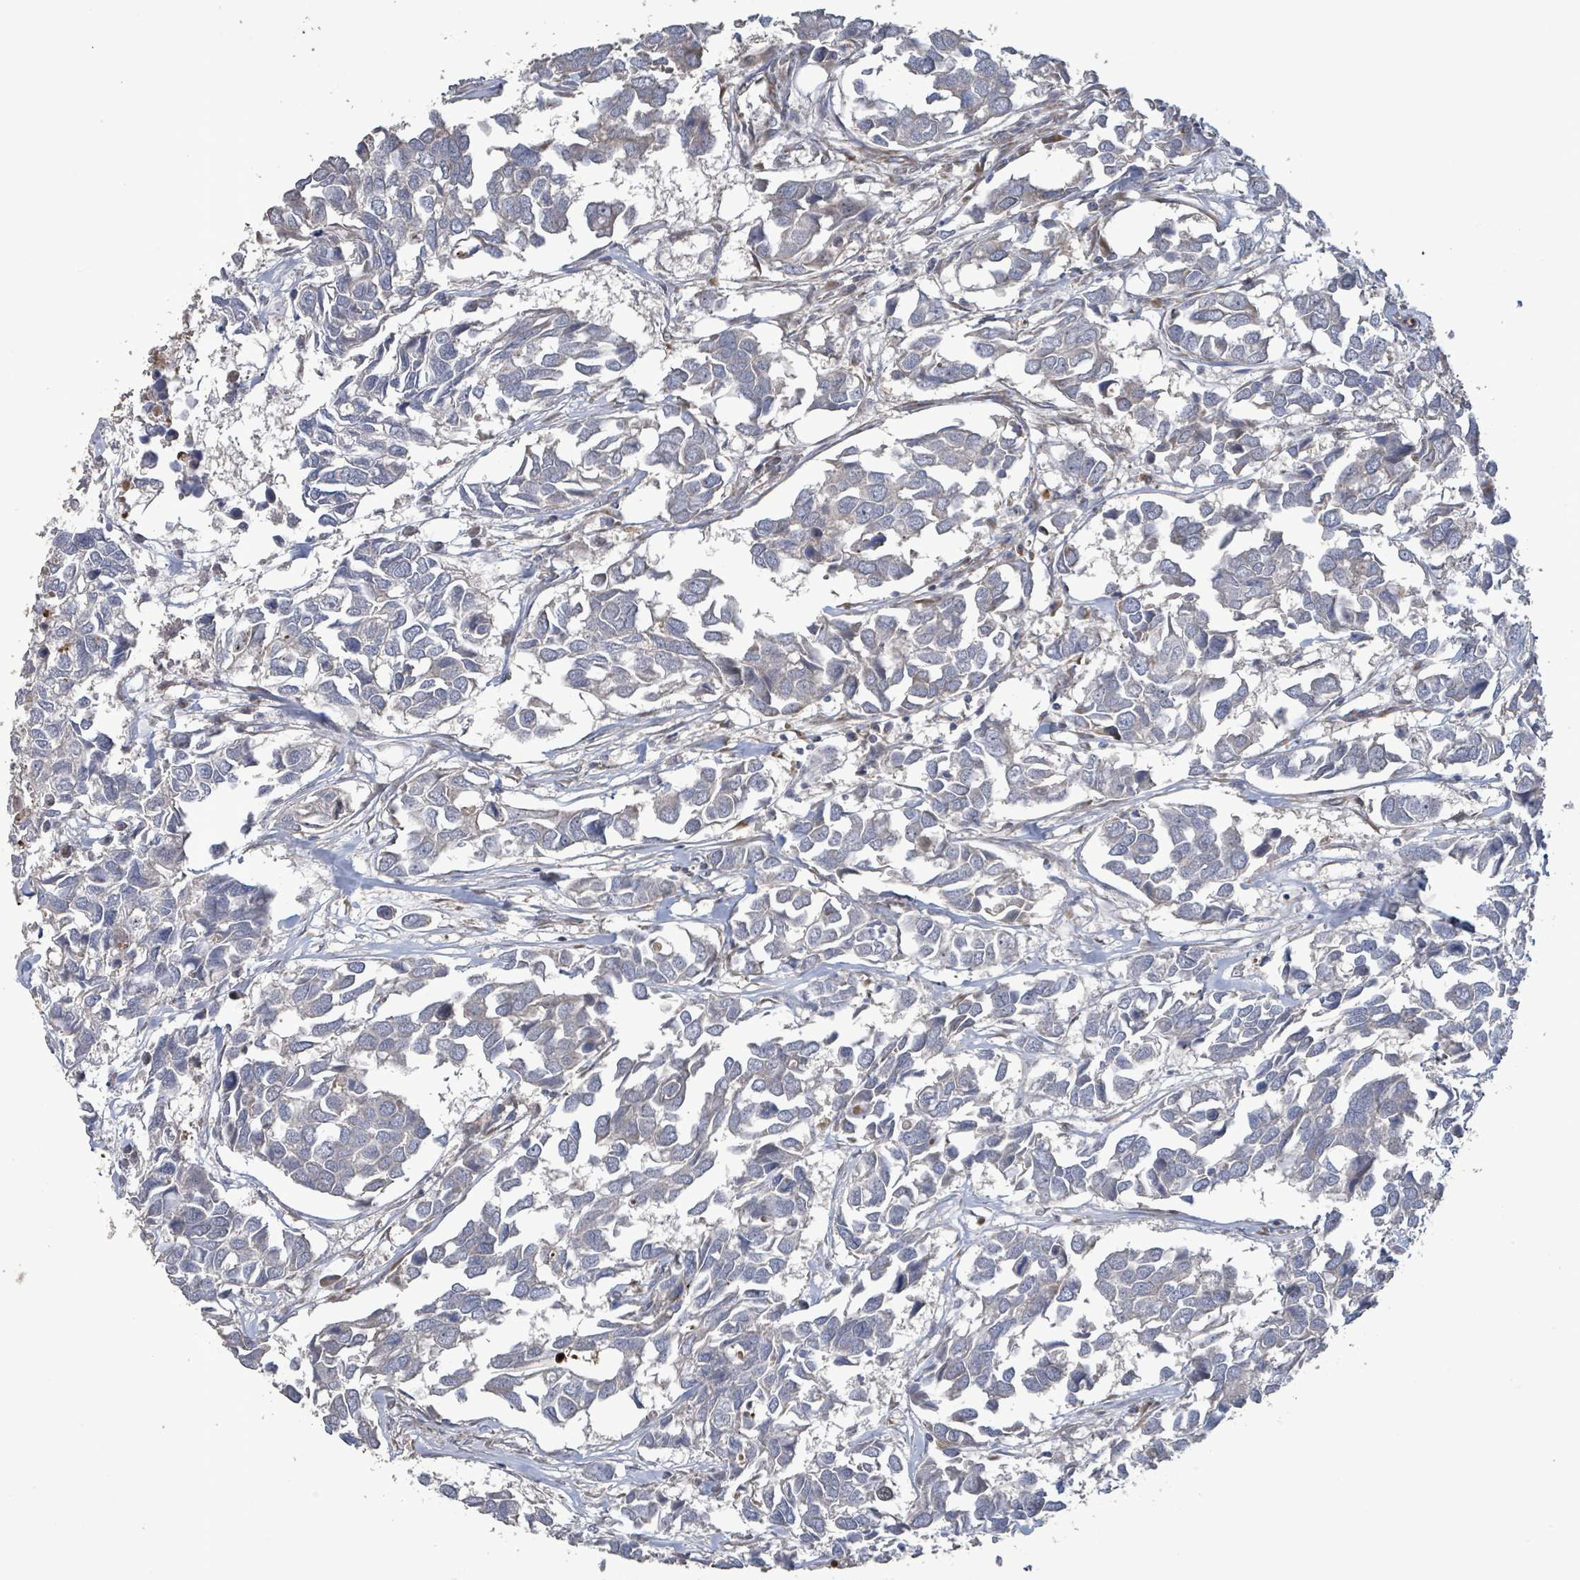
{"staining": {"intensity": "negative", "quantity": "none", "location": "none"}, "tissue": "breast cancer", "cell_type": "Tumor cells", "image_type": "cancer", "snomed": [{"axis": "morphology", "description": "Duct carcinoma"}, {"axis": "topography", "description": "Breast"}], "caption": "Breast infiltrating ductal carcinoma stained for a protein using immunohistochemistry displays no positivity tumor cells.", "gene": "LILRA4", "patient": {"sex": "female", "age": 83}}